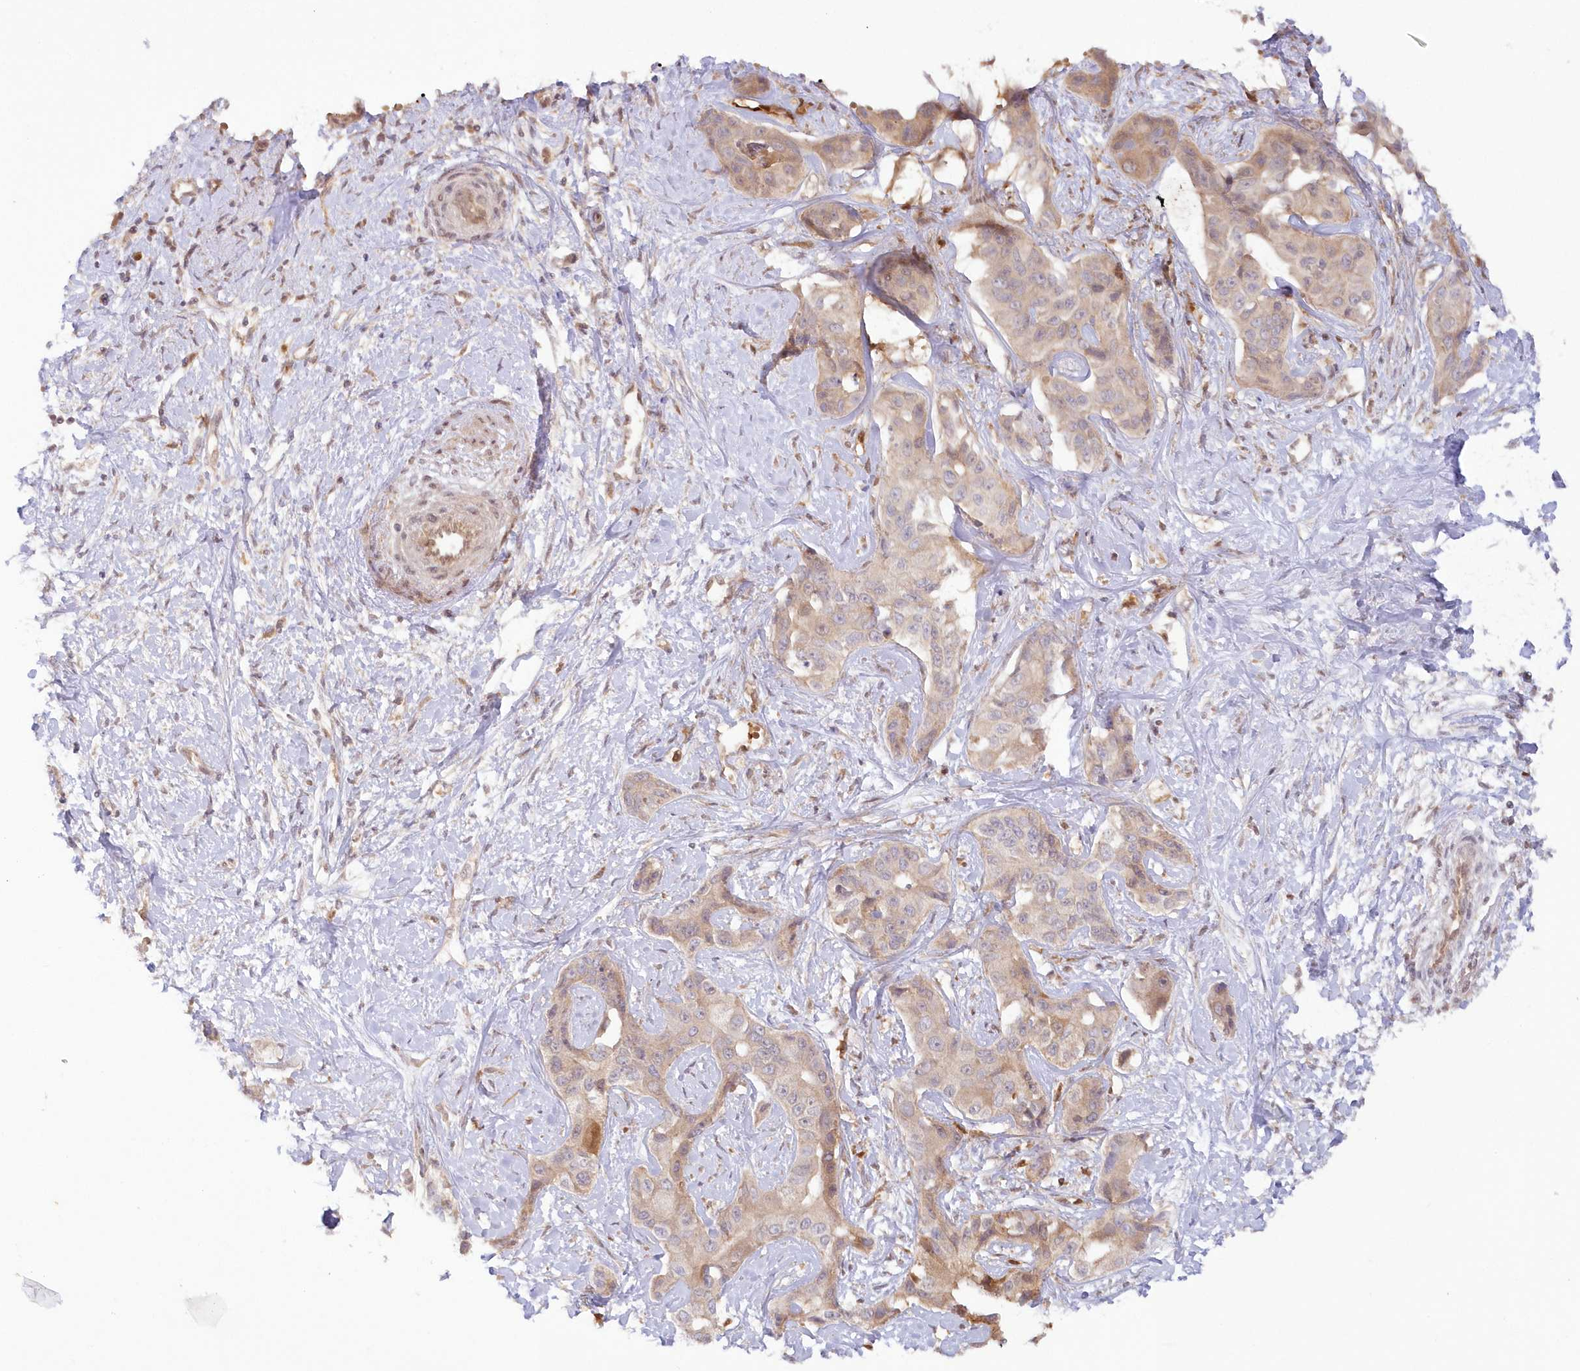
{"staining": {"intensity": "weak", "quantity": "25%-75%", "location": "cytoplasmic/membranous"}, "tissue": "liver cancer", "cell_type": "Tumor cells", "image_type": "cancer", "snomed": [{"axis": "morphology", "description": "Cholangiocarcinoma"}, {"axis": "topography", "description": "Liver"}], "caption": "Liver cancer (cholangiocarcinoma) stained with immunohistochemistry shows weak cytoplasmic/membranous expression in approximately 25%-75% of tumor cells. The protein is stained brown, and the nuclei are stained in blue (DAB (3,3'-diaminobenzidine) IHC with brightfield microscopy, high magnification).", "gene": "GBE1", "patient": {"sex": "male", "age": 59}}